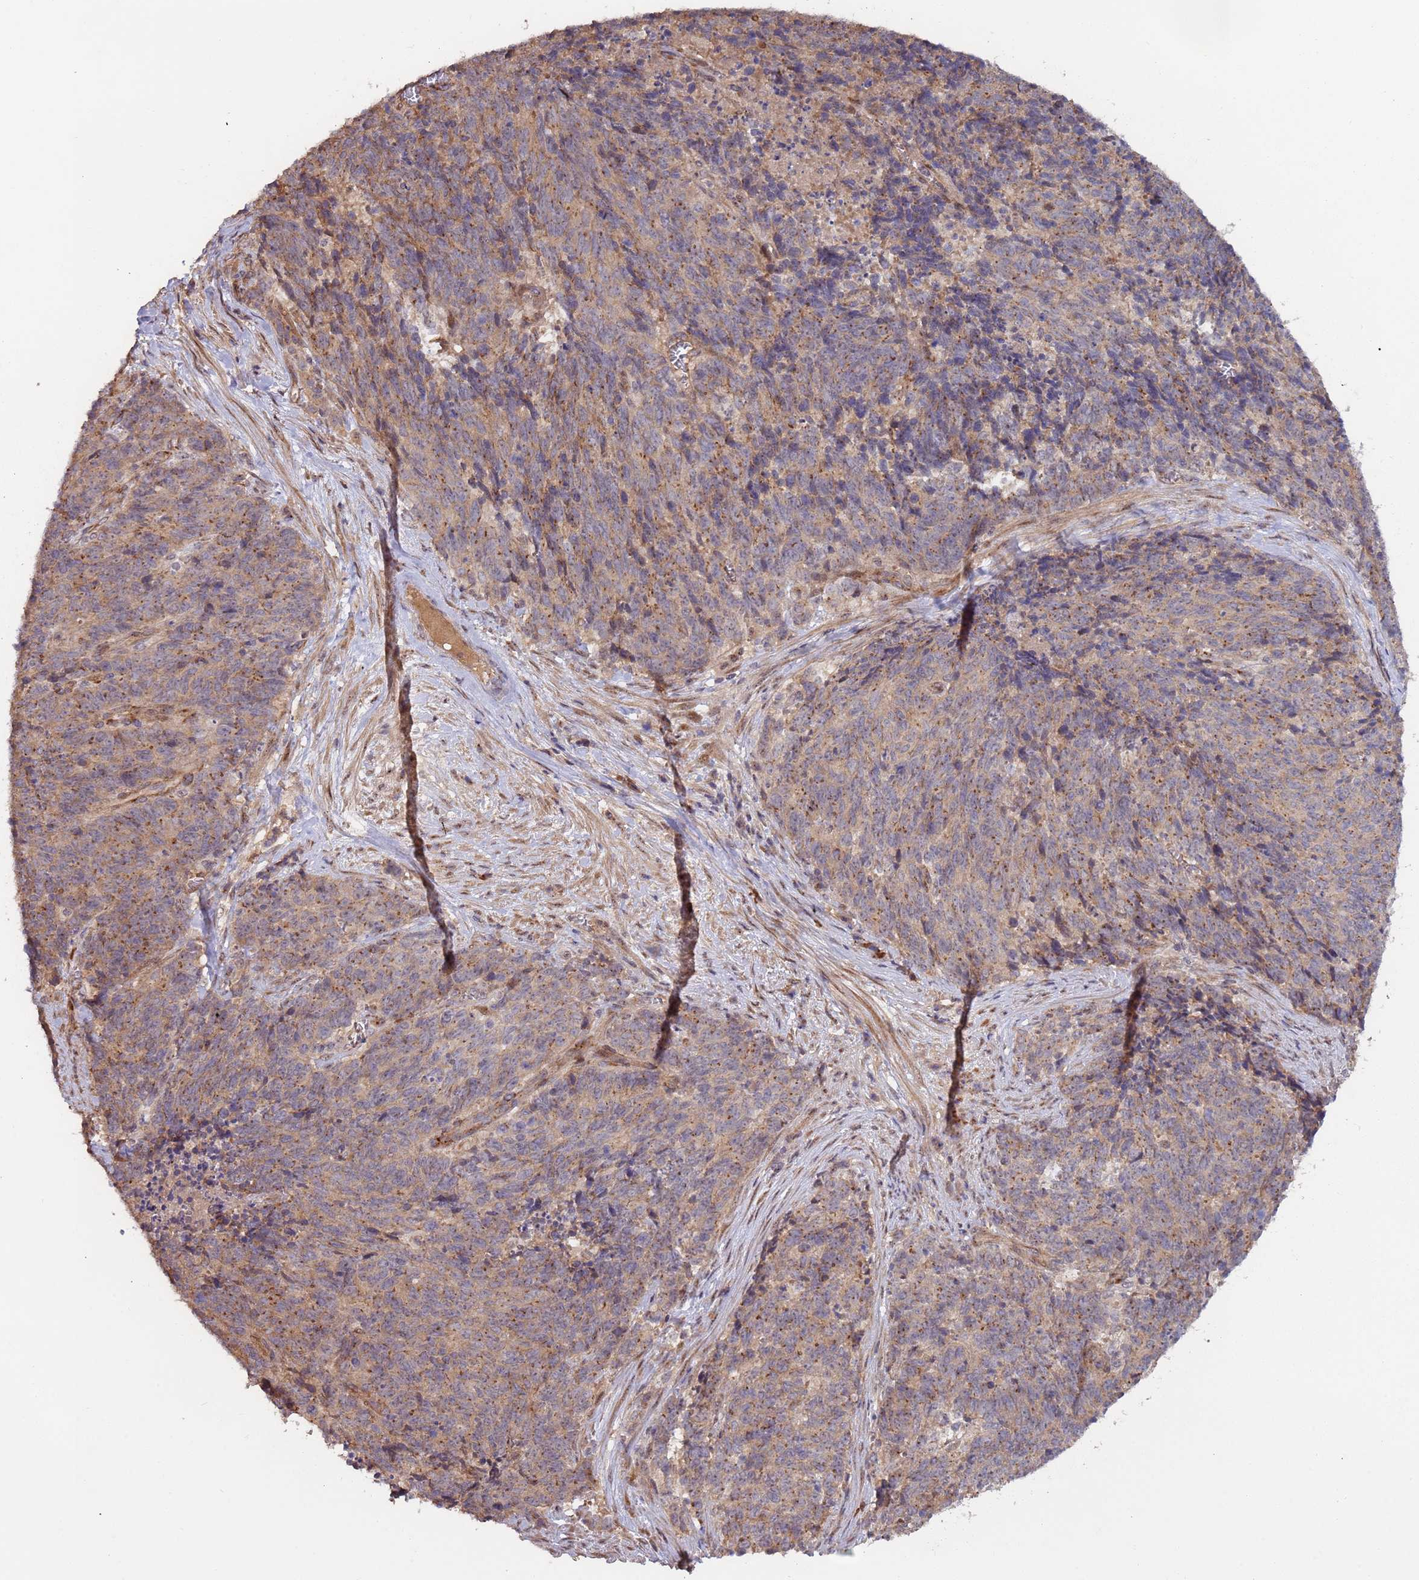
{"staining": {"intensity": "weak", "quantity": "25%-75%", "location": "cytoplasmic/membranous"}, "tissue": "cervical cancer", "cell_type": "Tumor cells", "image_type": "cancer", "snomed": [{"axis": "morphology", "description": "Squamous cell carcinoma, NOS"}, {"axis": "topography", "description": "Cervix"}], "caption": "Immunohistochemical staining of human cervical squamous cell carcinoma displays weak cytoplasmic/membranous protein positivity in approximately 25%-75% of tumor cells.", "gene": "KANSL1L", "patient": {"sex": "female", "age": 29}}